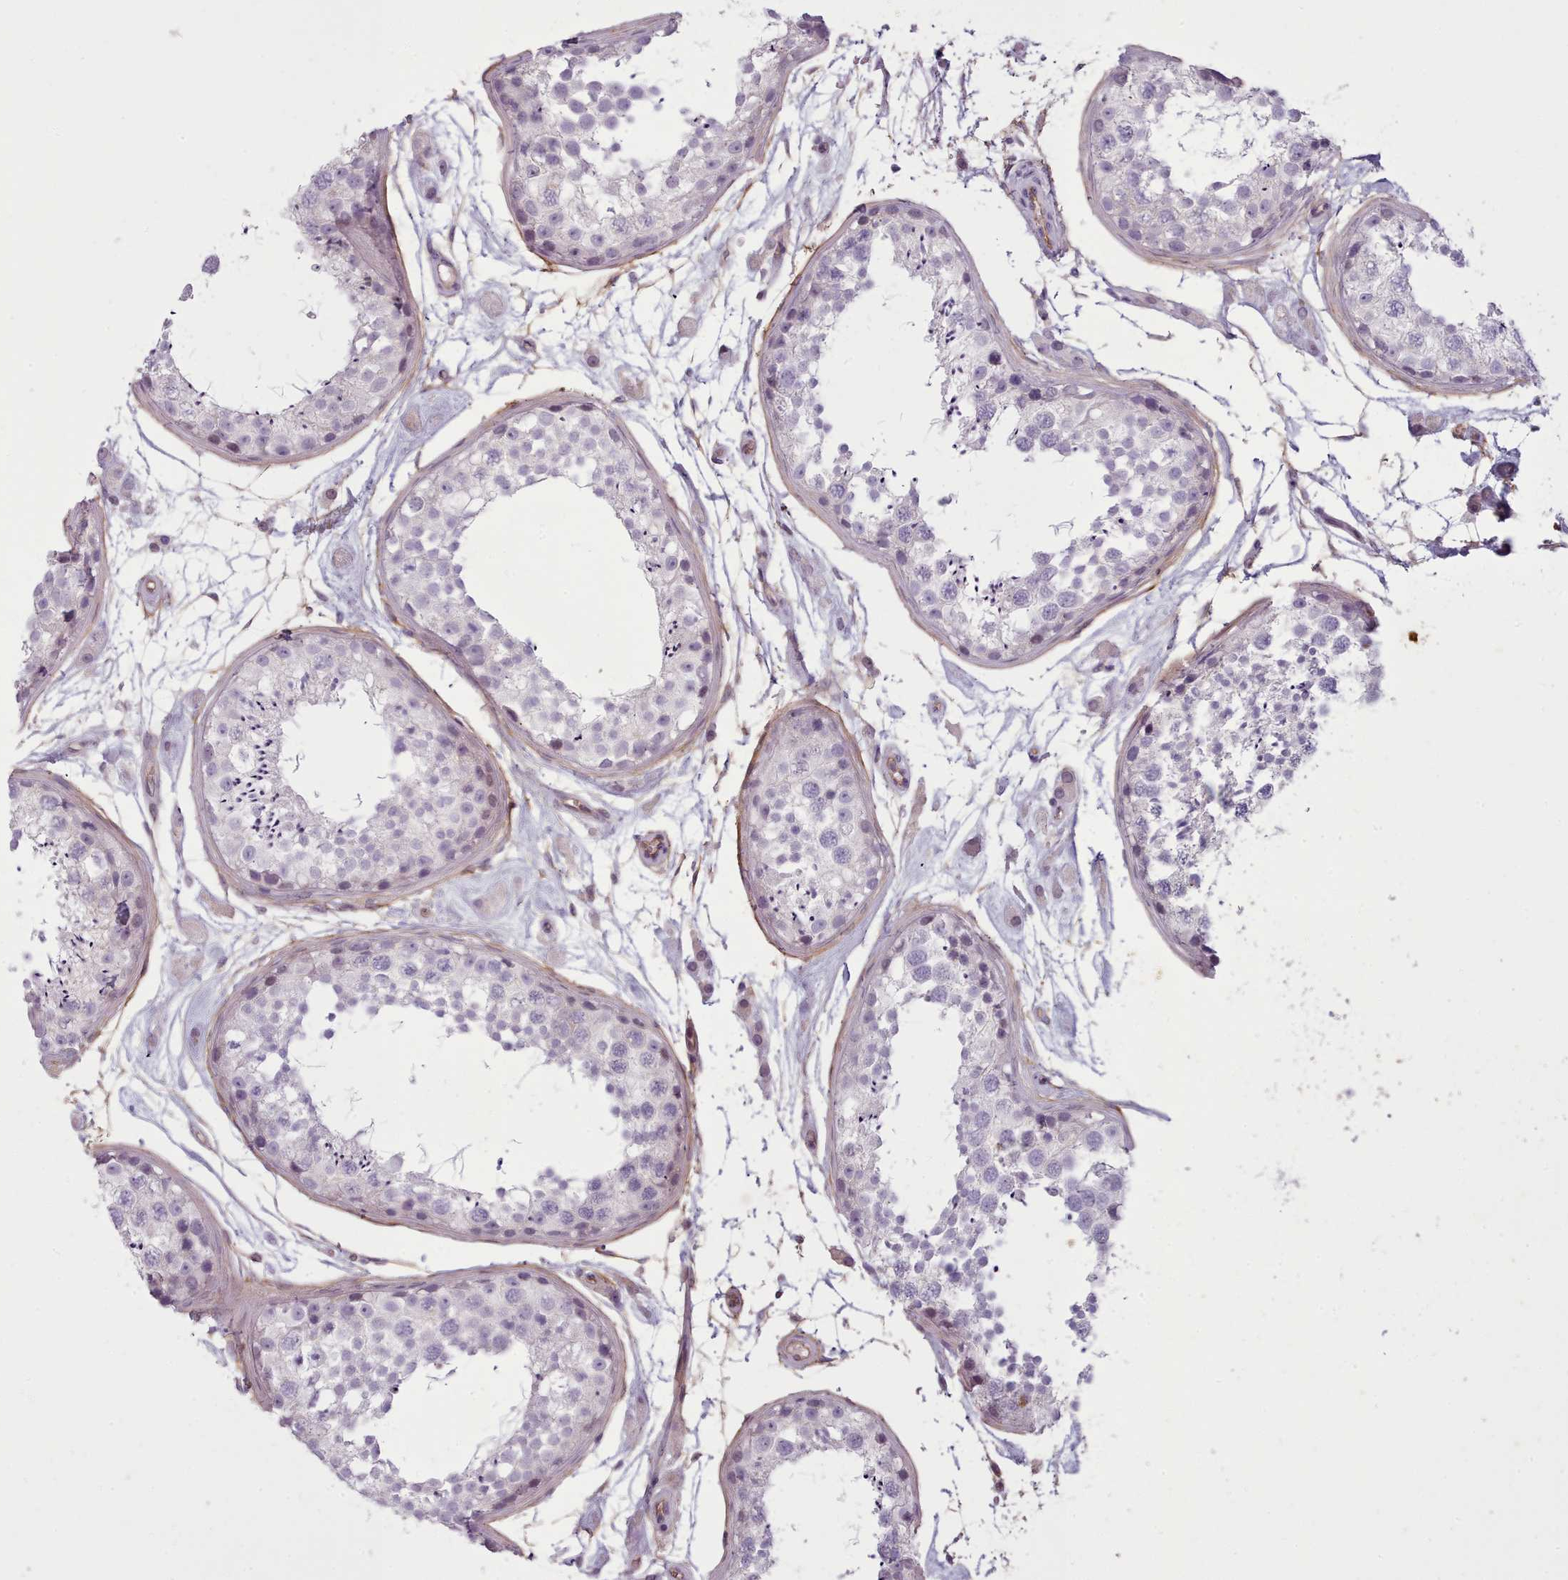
{"staining": {"intensity": "negative", "quantity": "none", "location": "none"}, "tissue": "testis", "cell_type": "Cells in seminiferous ducts", "image_type": "normal", "snomed": [{"axis": "morphology", "description": "Normal tissue, NOS"}, {"axis": "topography", "description": "Testis"}], "caption": "DAB immunohistochemical staining of benign testis demonstrates no significant positivity in cells in seminiferous ducts. (DAB immunohistochemistry (IHC), high magnification).", "gene": "PLD4", "patient": {"sex": "male", "age": 25}}